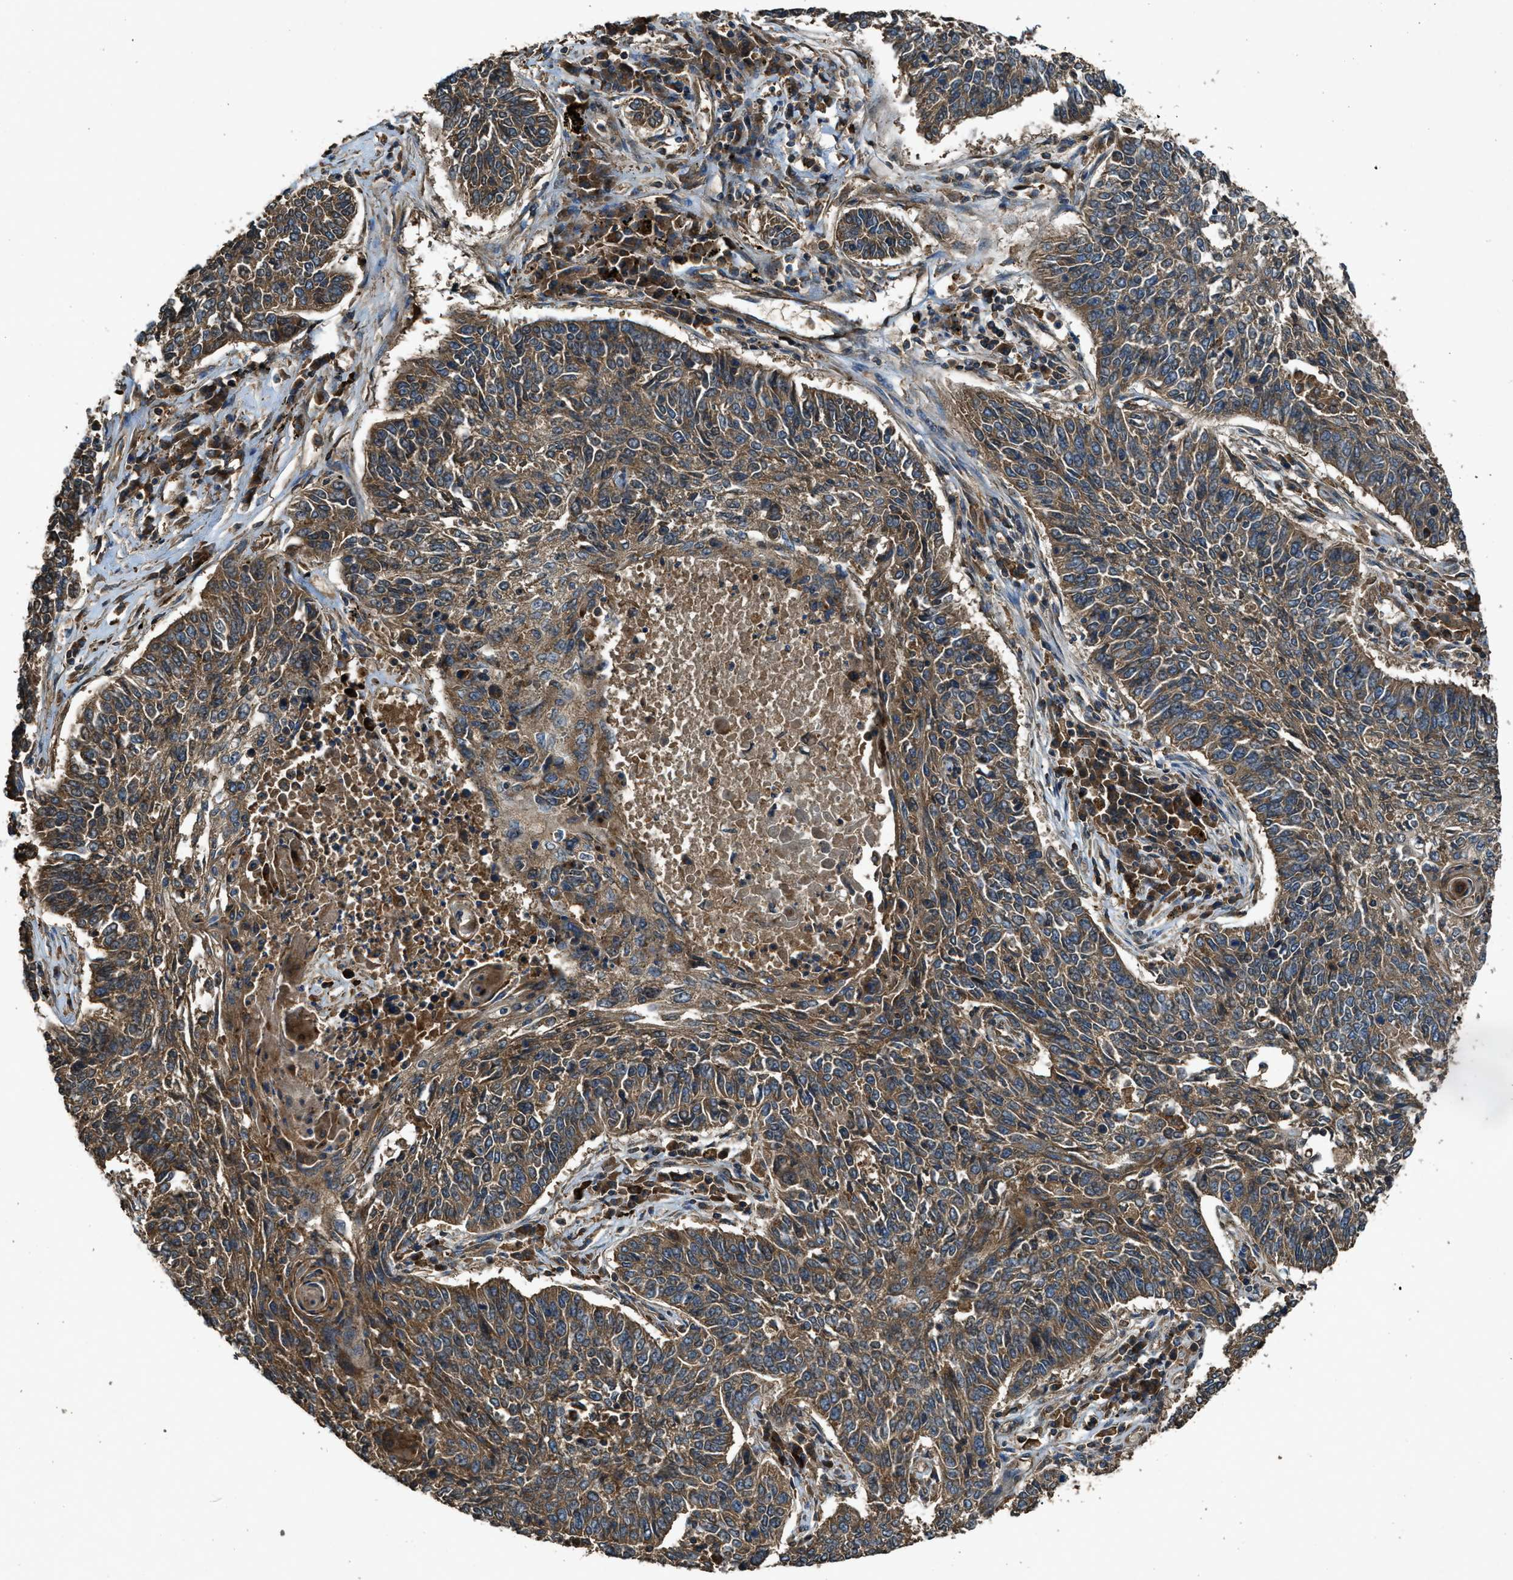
{"staining": {"intensity": "moderate", "quantity": ">75%", "location": "cytoplasmic/membranous"}, "tissue": "lung cancer", "cell_type": "Tumor cells", "image_type": "cancer", "snomed": [{"axis": "morphology", "description": "Normal tissue, NOS"}, {"axis": "morphology", "description": "Squamous cell carcinoma, NOS"}, {"axis": "topography", "description": "Cartilage tissue"}, {"axis": "topography", "description": "Bronchus"}, {"axis": "topography", "description": "Lung"}], "caption": "Immunohistochemical staining of lung squamous cell carcinoma exhibits medium levels of moderate cytoplasmic/membranous protein expression in about >75% of tumor cells.", "gene": "MAP3K8", "patient": {"sex": "female", "age": 49}}